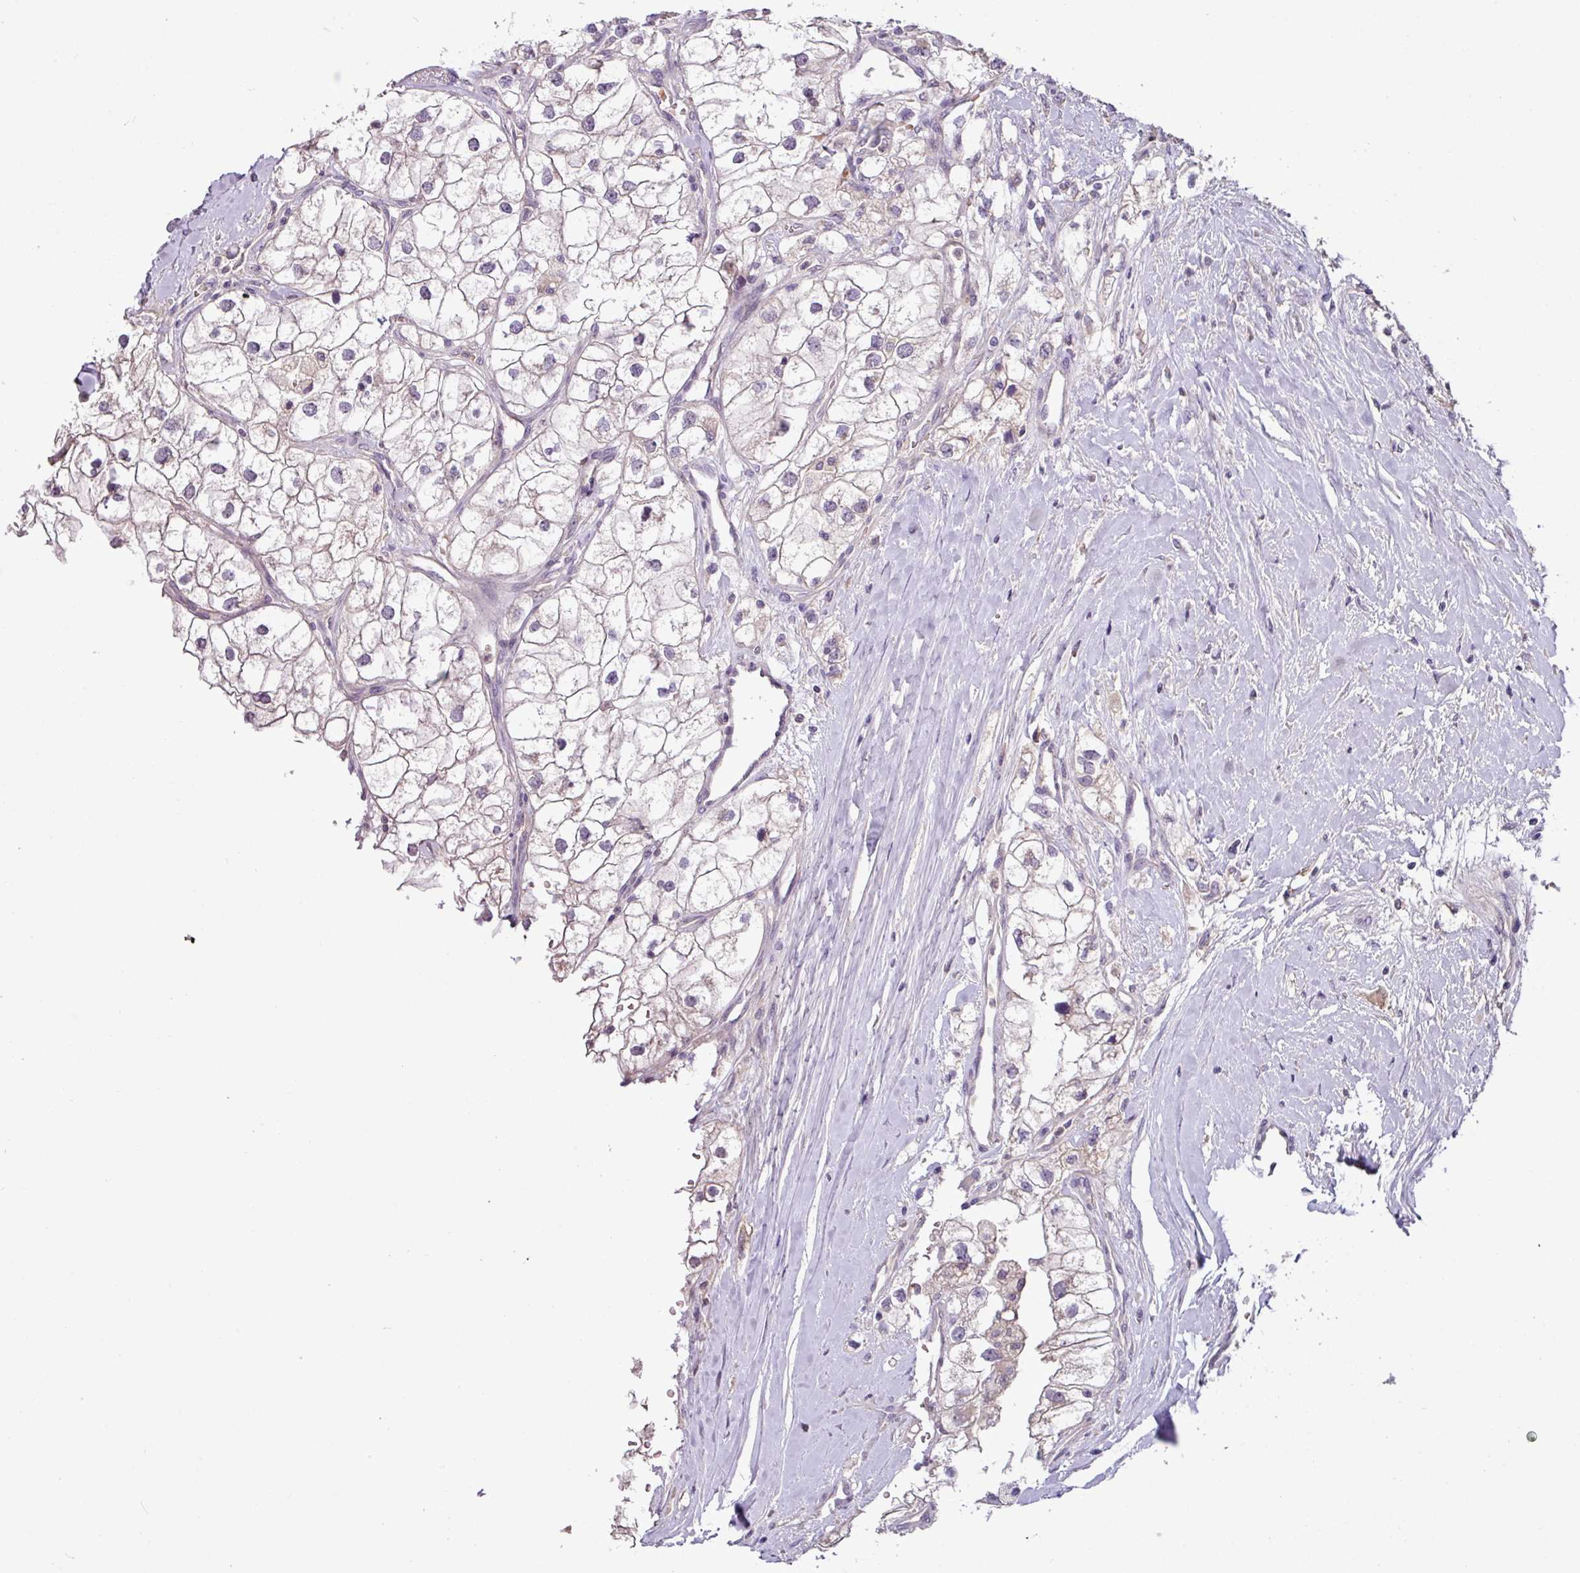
{"staining": {"intensity": "negative", "quantity": "none", "location": "none"}, "tissue": "renal cancer", "cell_type": "Tumor cells", "image_type": "cancer", "snomed": [{"axis": "morphology", "description": "Adenocarcinoma, NOS"}, {"axis": "topography", "description": "Kidney"}], "caption": "Immunohistochemical staining of human renal cancer displays no significant positivity in tumor cells. The staining is performed using DAB (3,3'-diaminobenzidine) brown chromogen with nuclei counter-stained in using hematoxylin.", "gene": "SLC5A10", "patient": {"sex": "male", "age": 59}}